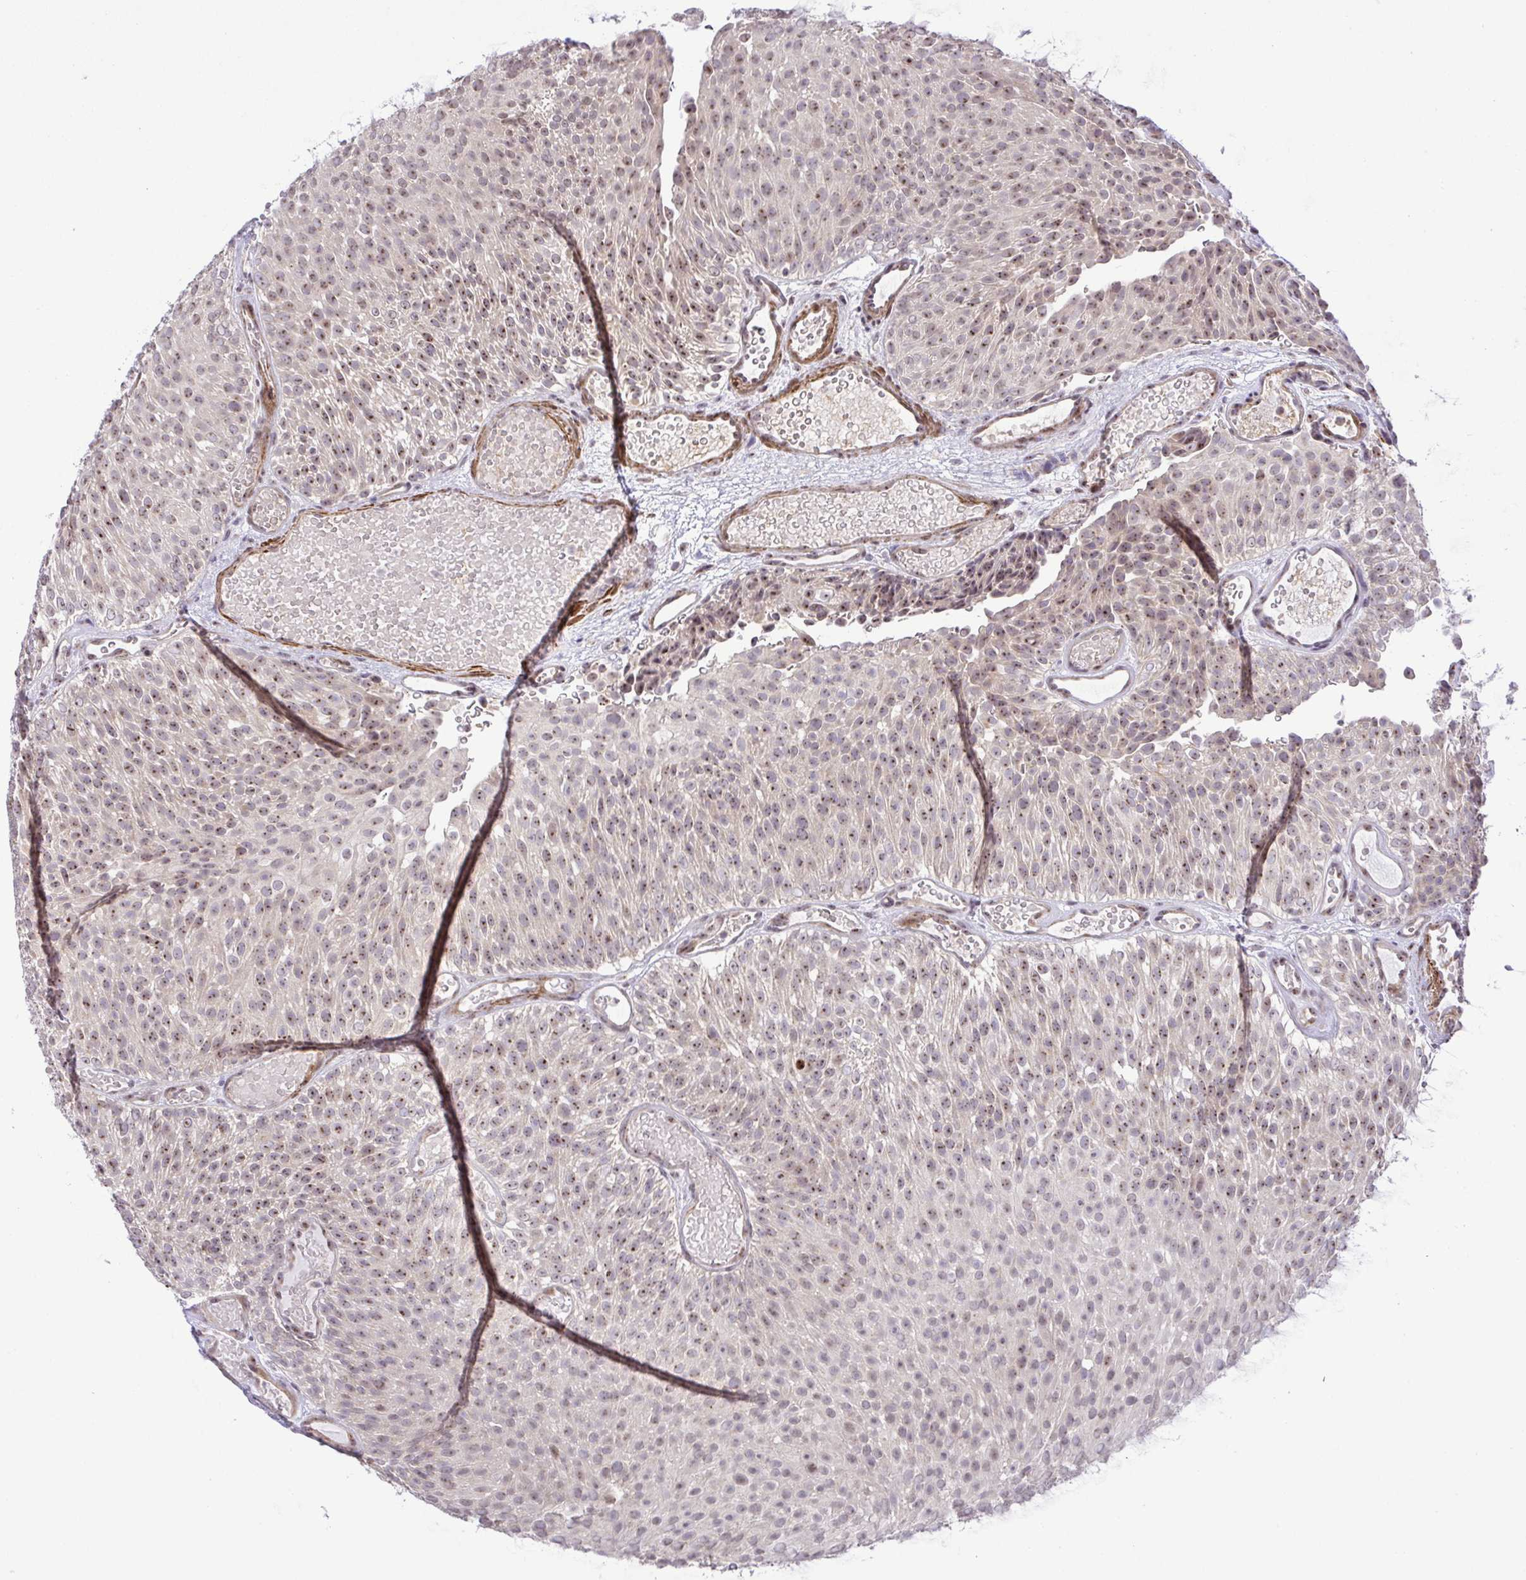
{"staining": {"intensity": "weak", "quantity": "25%-75%", "location": "nuclear"}, "tissue": "urothelial cancer", "cell_type": "Tumor cells", "image_type": "cancer", "snomed": [{"axis": "morphology", "description": "Urothelial carcinoma, Low grade"}, {"axis": "topography", "description": "Urinary bladder"}], "caption": "Immunohistochemistry (IHC) photomicrograph of human low-grade urothelial carcinoma stained for a protein (brown), which demonstrates low levels of weak nuclear positivity in about 25%-75% of tumor cells.", "gene": "RSL24D1", "patient": {"sex": "male", "age": 78}}